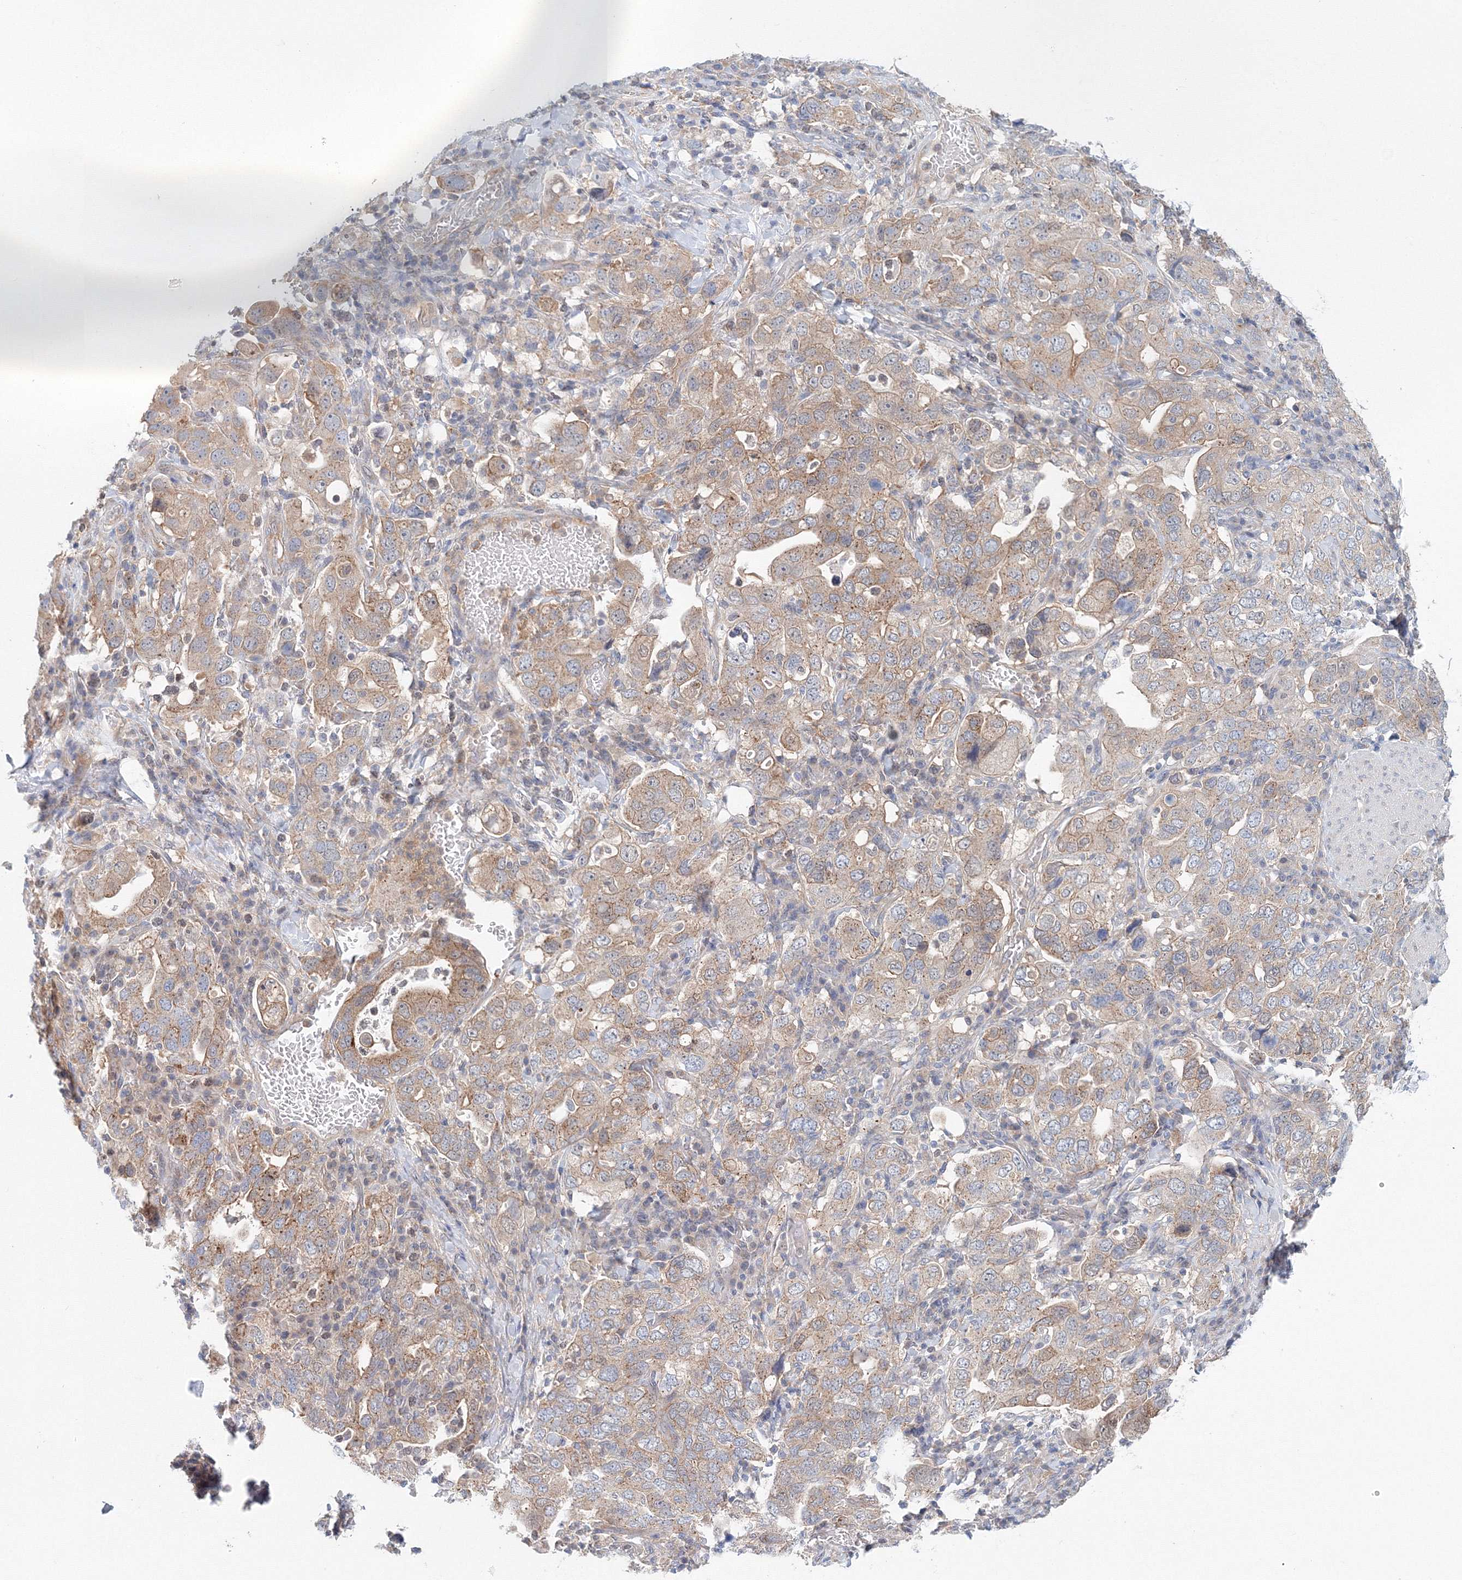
{"staining": {"intensity": "moderate", "quantity": ">75%", "location": "cytoplasmic/membranous"}, "tissue": "stomach cancer", "cell_type": "Tumor cells", "image_type": "cancer", "snomed": [{"axis": "morphology", "description": "Adenocarcinoma, NOS"}, {"axis": "topography", "description": "Stomach, upper"}], "caption": "Human adenocarcinoma (stomach) stained for a protein (brown) exhibits moderate cytoplasmic/membranous positive expression in about >75% of tumor cells.", "gene": "TPRKB", "patient": {"sex": "male", "age": 62}}